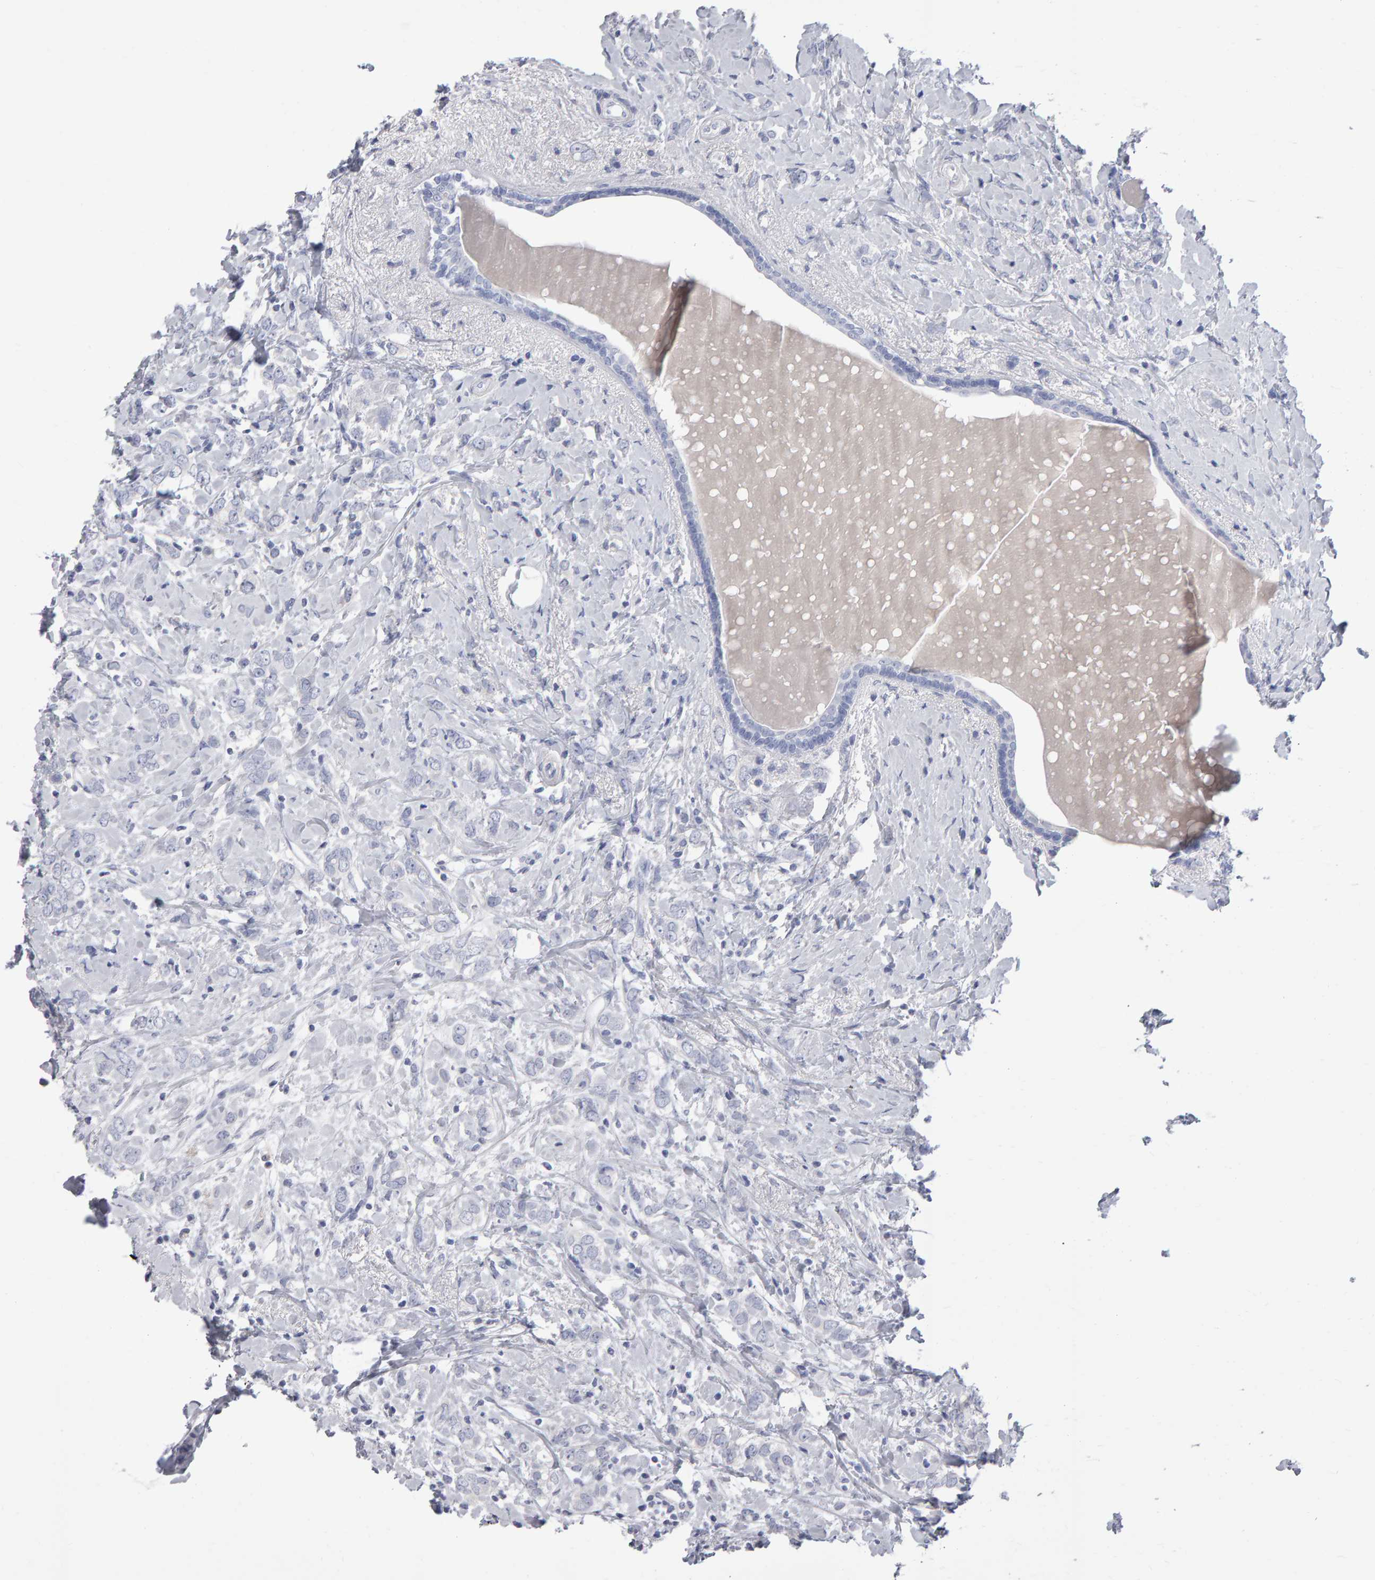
{"staining": {"intensity": "negative", "quantity": "none", "location": "none"}, "tissue": "breast cancer", "cell_type": "Tumor cells", "image_type": "cancer", "snomed": [{"axis": "morphology", "description": "Normal tissue, NOS"}, {"axis": "morphology", "description": "Lobular carcinoma"}, {"axis": "topography", "description": "Breast"}], "caption": "Protein analysis of breast lobular carcinoma exhibits no significant staining in tumor cells. (Brightfield microscopy of DAB (3,3'-diaminobenzidine) immunohistochemistry at high magnification).", "gene": "NCDN", "patient": {"sex": "female", "age": 47}}